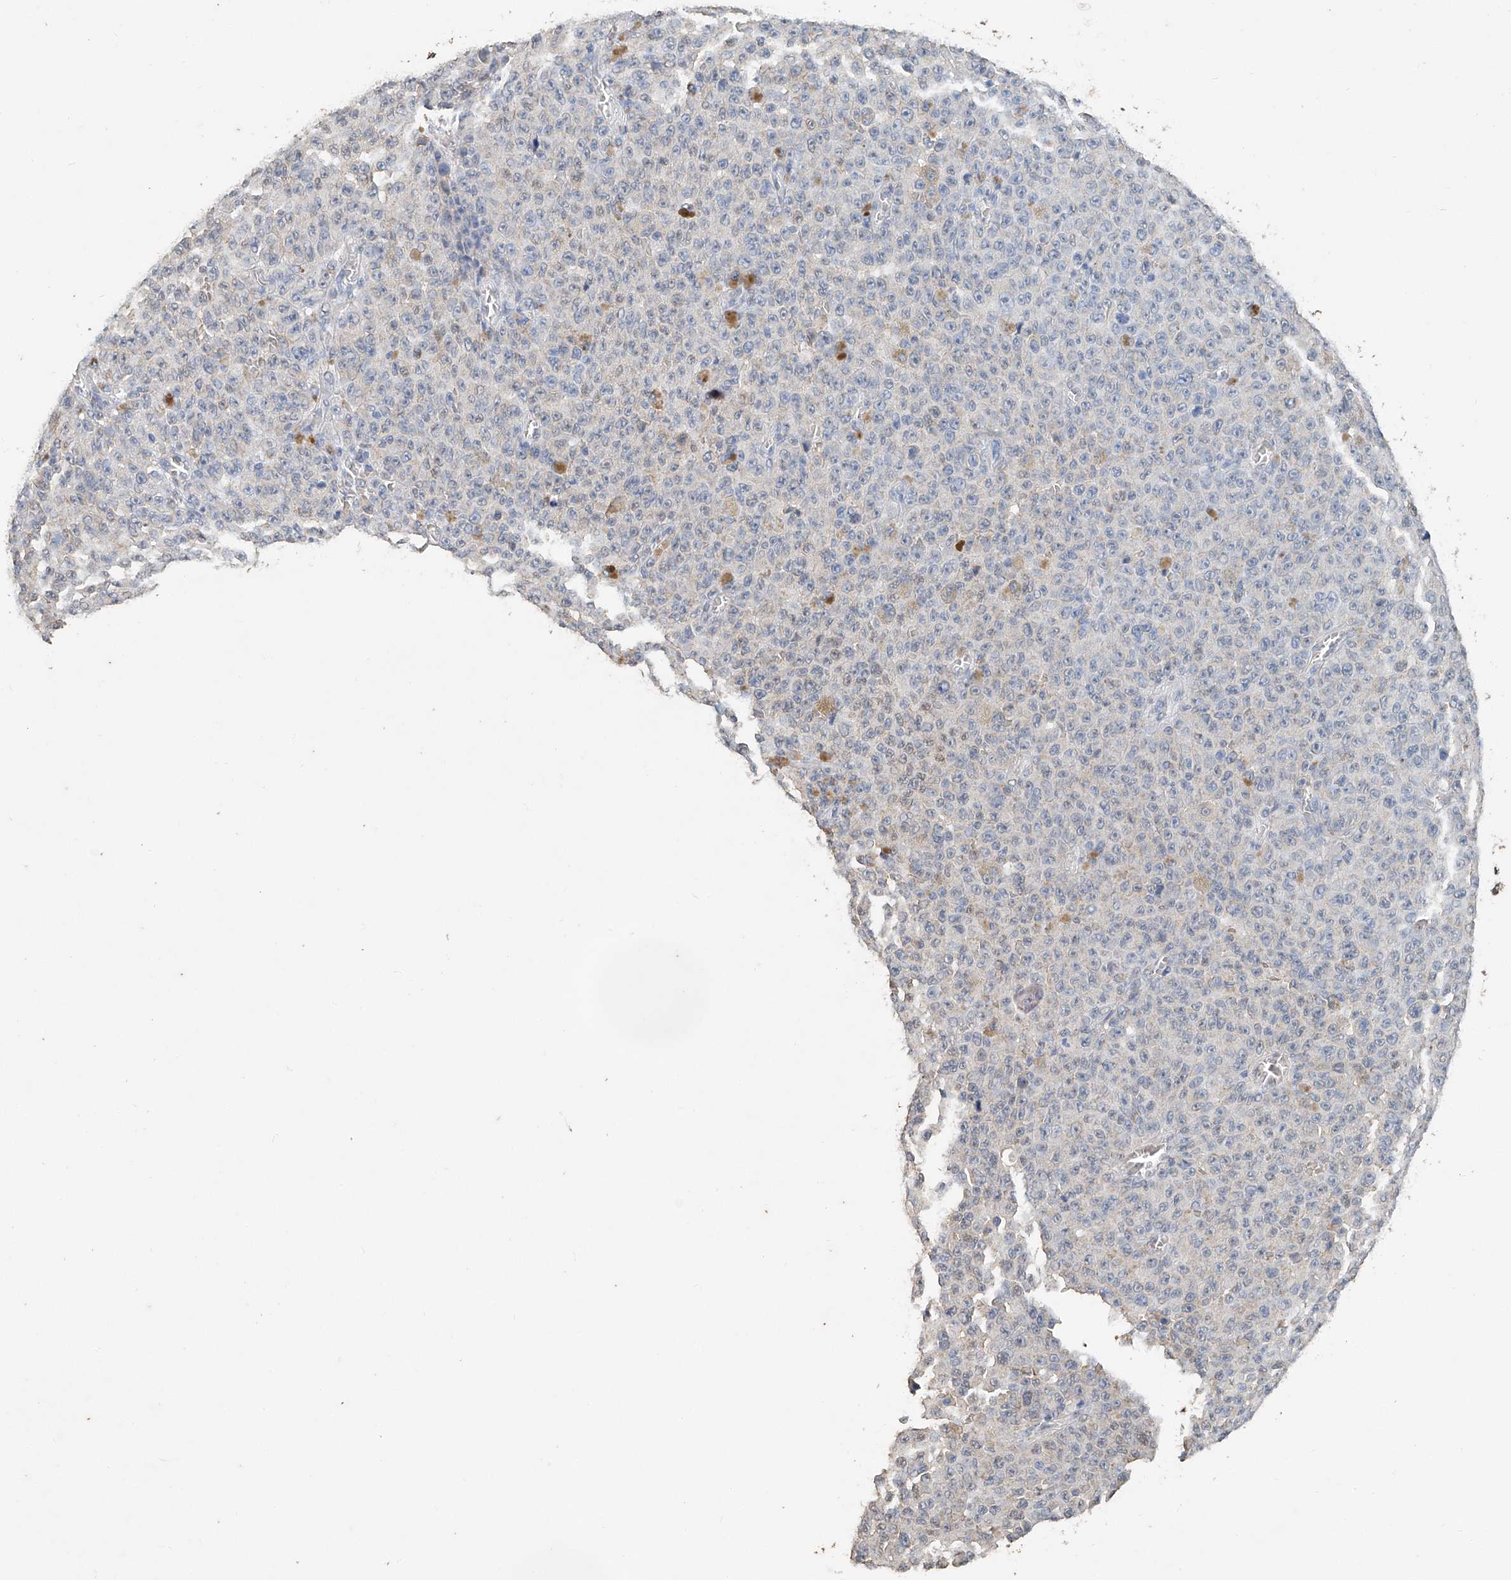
{"staining": {"intensity": "negative", "quantity": "none", "location": "none"}, "tissue": "melanoma", "cell_type": "Tumor cells", "image_type": "cancer", "snomed": [{"axis": "morphology", "description": "Malignant melanoma, NOS"}, {"axis": "topography", "description": "Skin"}], "caption": "High magnification brightfield microscopy of malignant melanoma stained with DAB (brown) and counterstained with hematoxylin (blue): tumor cells show no significant staining.", "gene": "CERS4", "patient": {"sex": "female", "age": 82}}